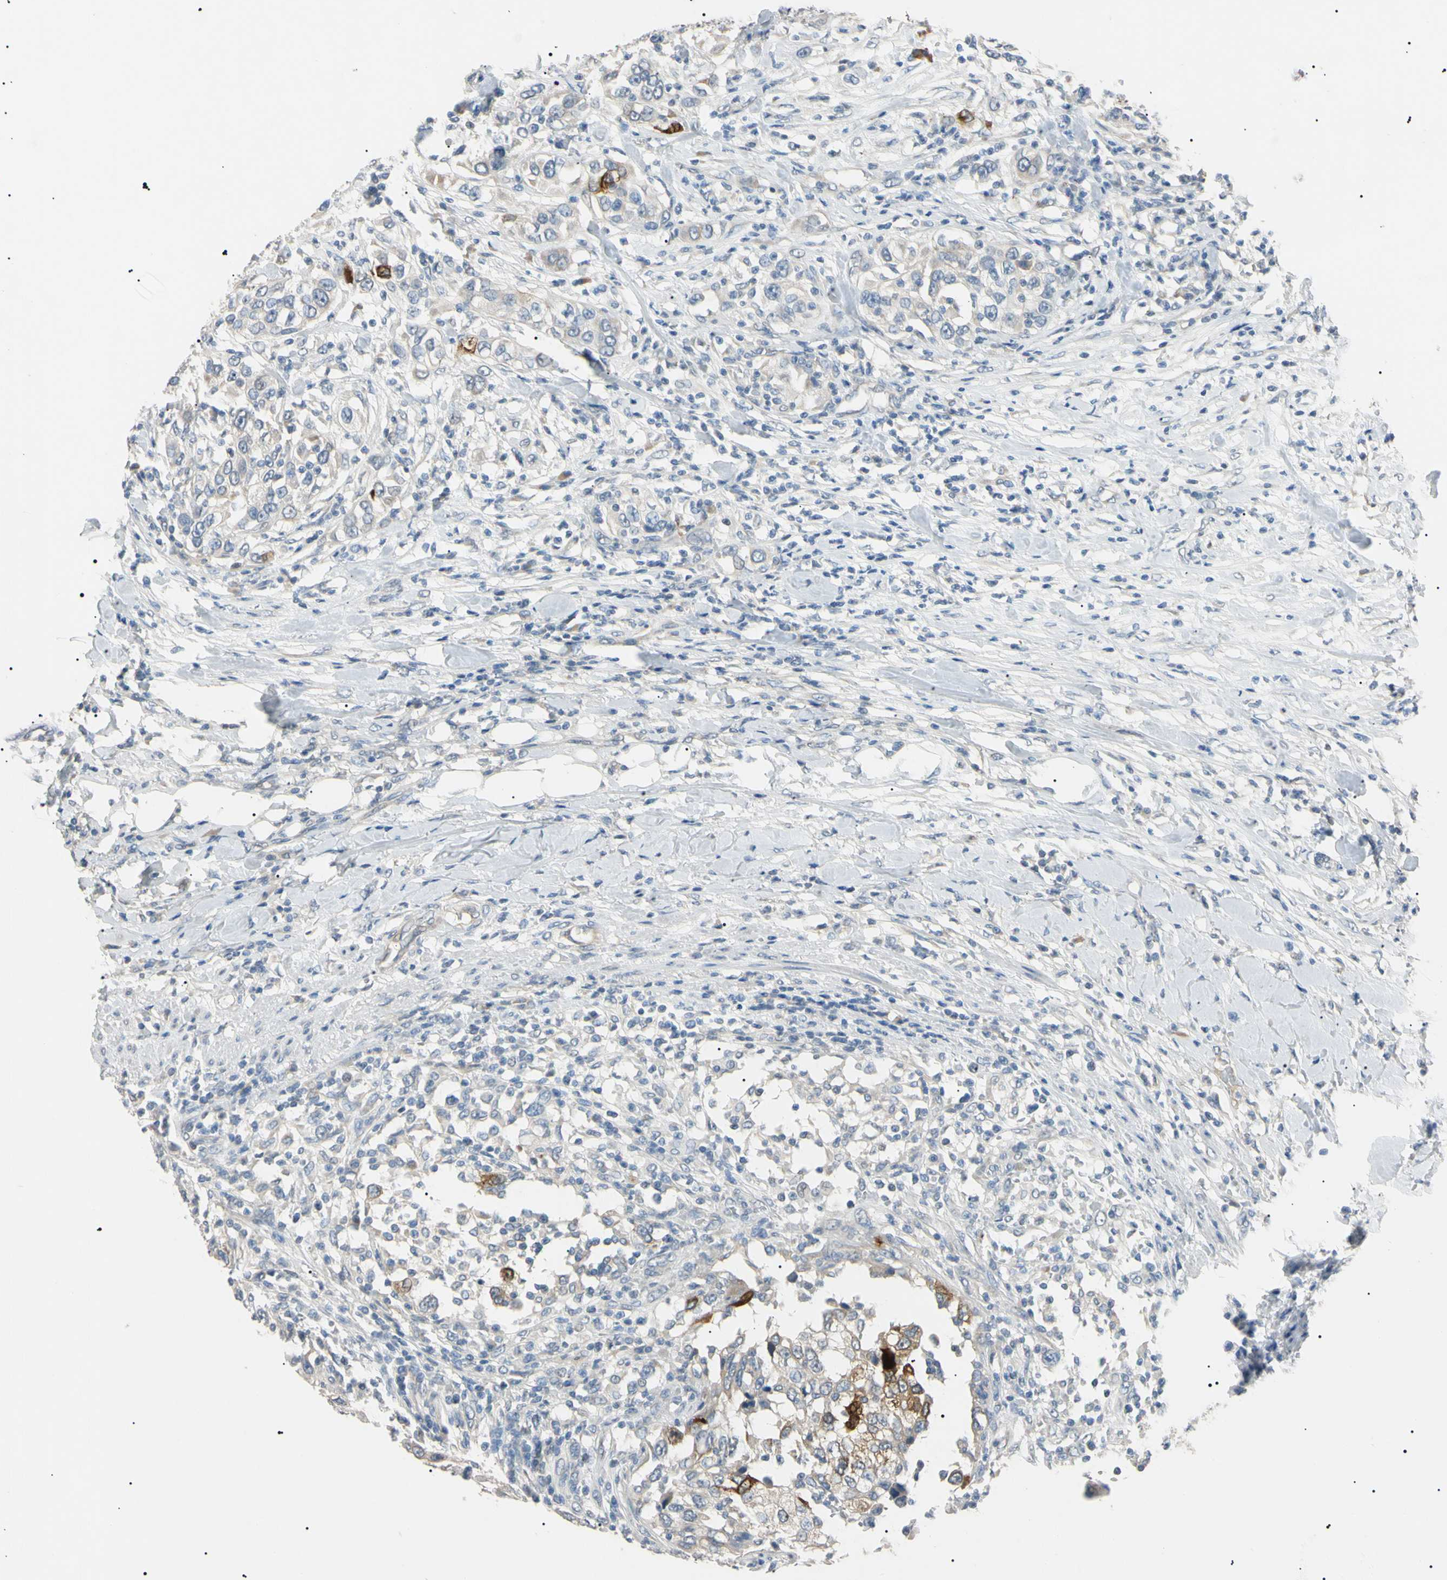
{"staining": {"intensity": "strong", "quantity": "<25%", "location": "cytoplasmic/membranous"}, "tissue": "urothelial cancer", "cell_type": "Tumor cells", "image_type": "cancer", "snomed": [{"axis": "morphology", "description": "Urothelial carcinoma, High grade"}, {"axis": "topography", "description": "Urinary bladder"}], "caption": "Immunohistochemical staining of high-grade urothelial carcinoma displays medium levels of strong cytoplasmic/membranous positivity in approximately <25% of tumor cells.", "gene": "CGB3", "patient": {"sex": "female", "age": 80}}